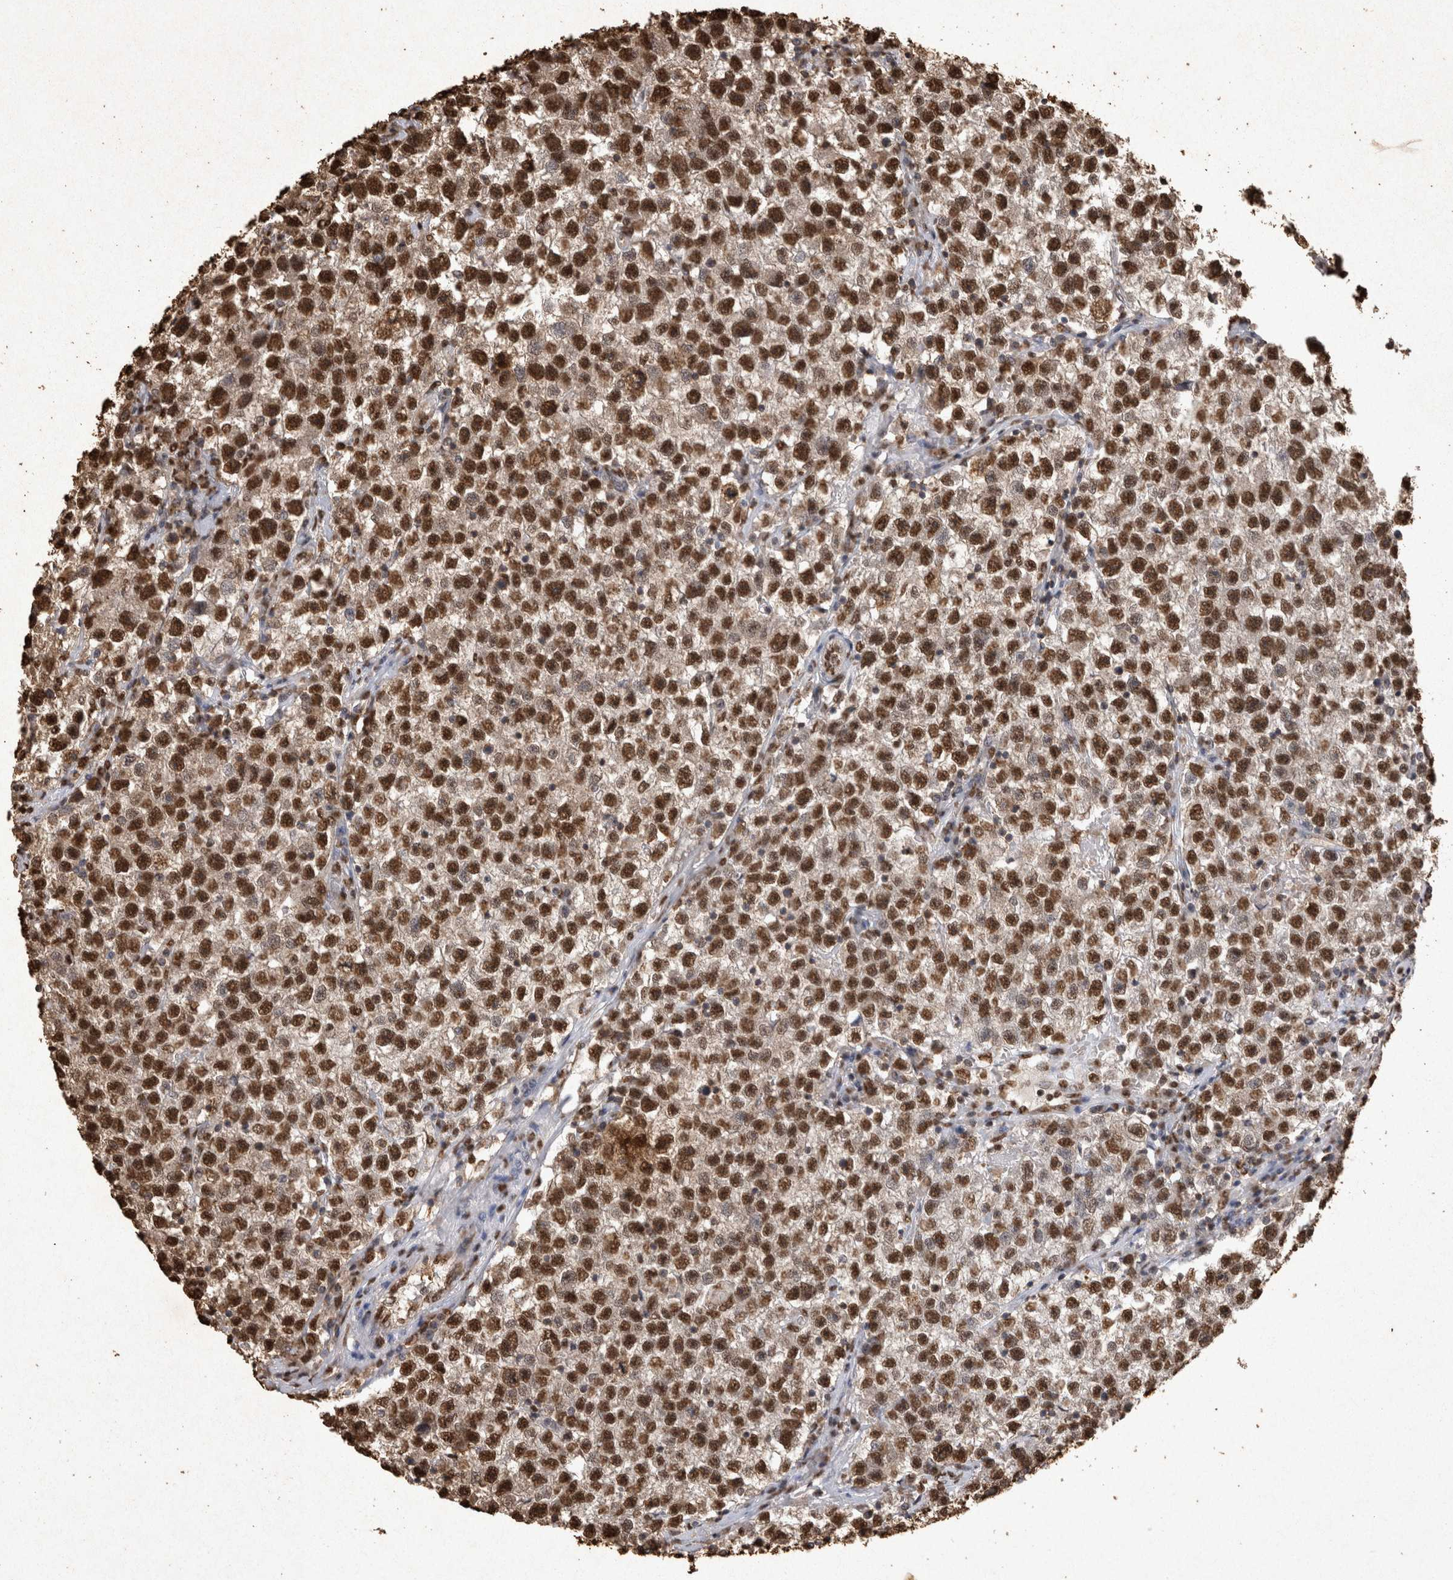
{"staining": {"intensity": "strong", "quantity": ">75%", "location": "nuclear"}, "tissue": "testis cancer", "cell_type": "Tumor cells", "image_type": "cancer", "snomed": [{"axis": "morphology", "description": "Seminoma, NOS"}, {"axis": "topography", "description": "Testis"}], "caption": "Immunohistochemistry (IHC) image of testis cancer (seminoma) stained for a protein (brown), which exhibits high levels of strong nuclear positivity in approximately >75% of tumor cells.", "gene": "OAS2", "patient": {"sex": "male", "age": 22}}